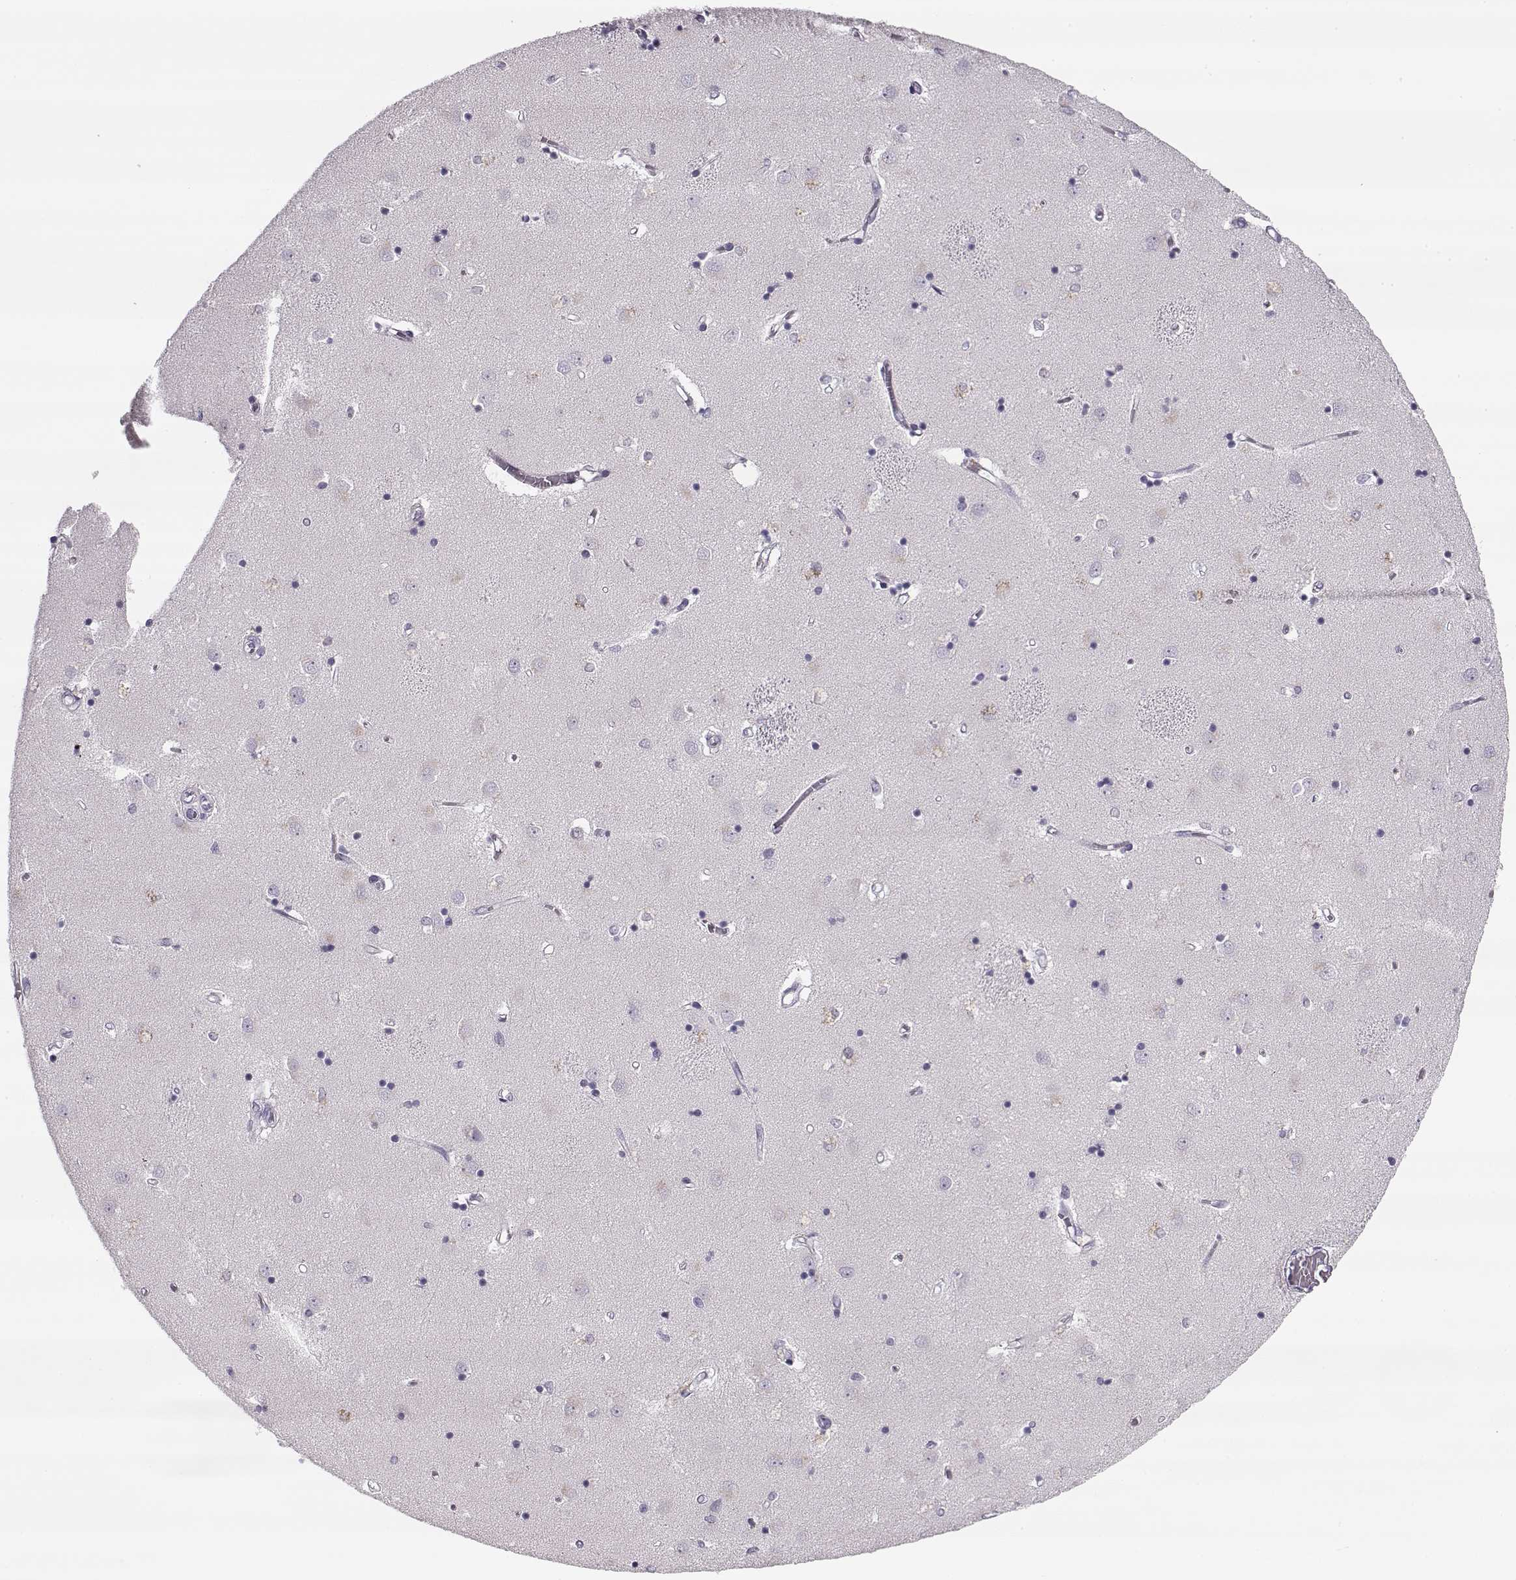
{"staining": {"intensity": "negative", "quantity": "none", "location": "none"}, "tissue": "caudate", "cell_type": "Glial cells", "image_type": "normal", "snomed": [{"axis": "morphology", "description": "Normal tissue, NOS"}, {"axis": "topography", "description": "Lateral ventricle wall"}], "caption": "Histopathology image shows no protein positivity in glial cells of unremarkable caudate.", "gene": "PNMT", "patient": {"sex": "male", "age": 54}}